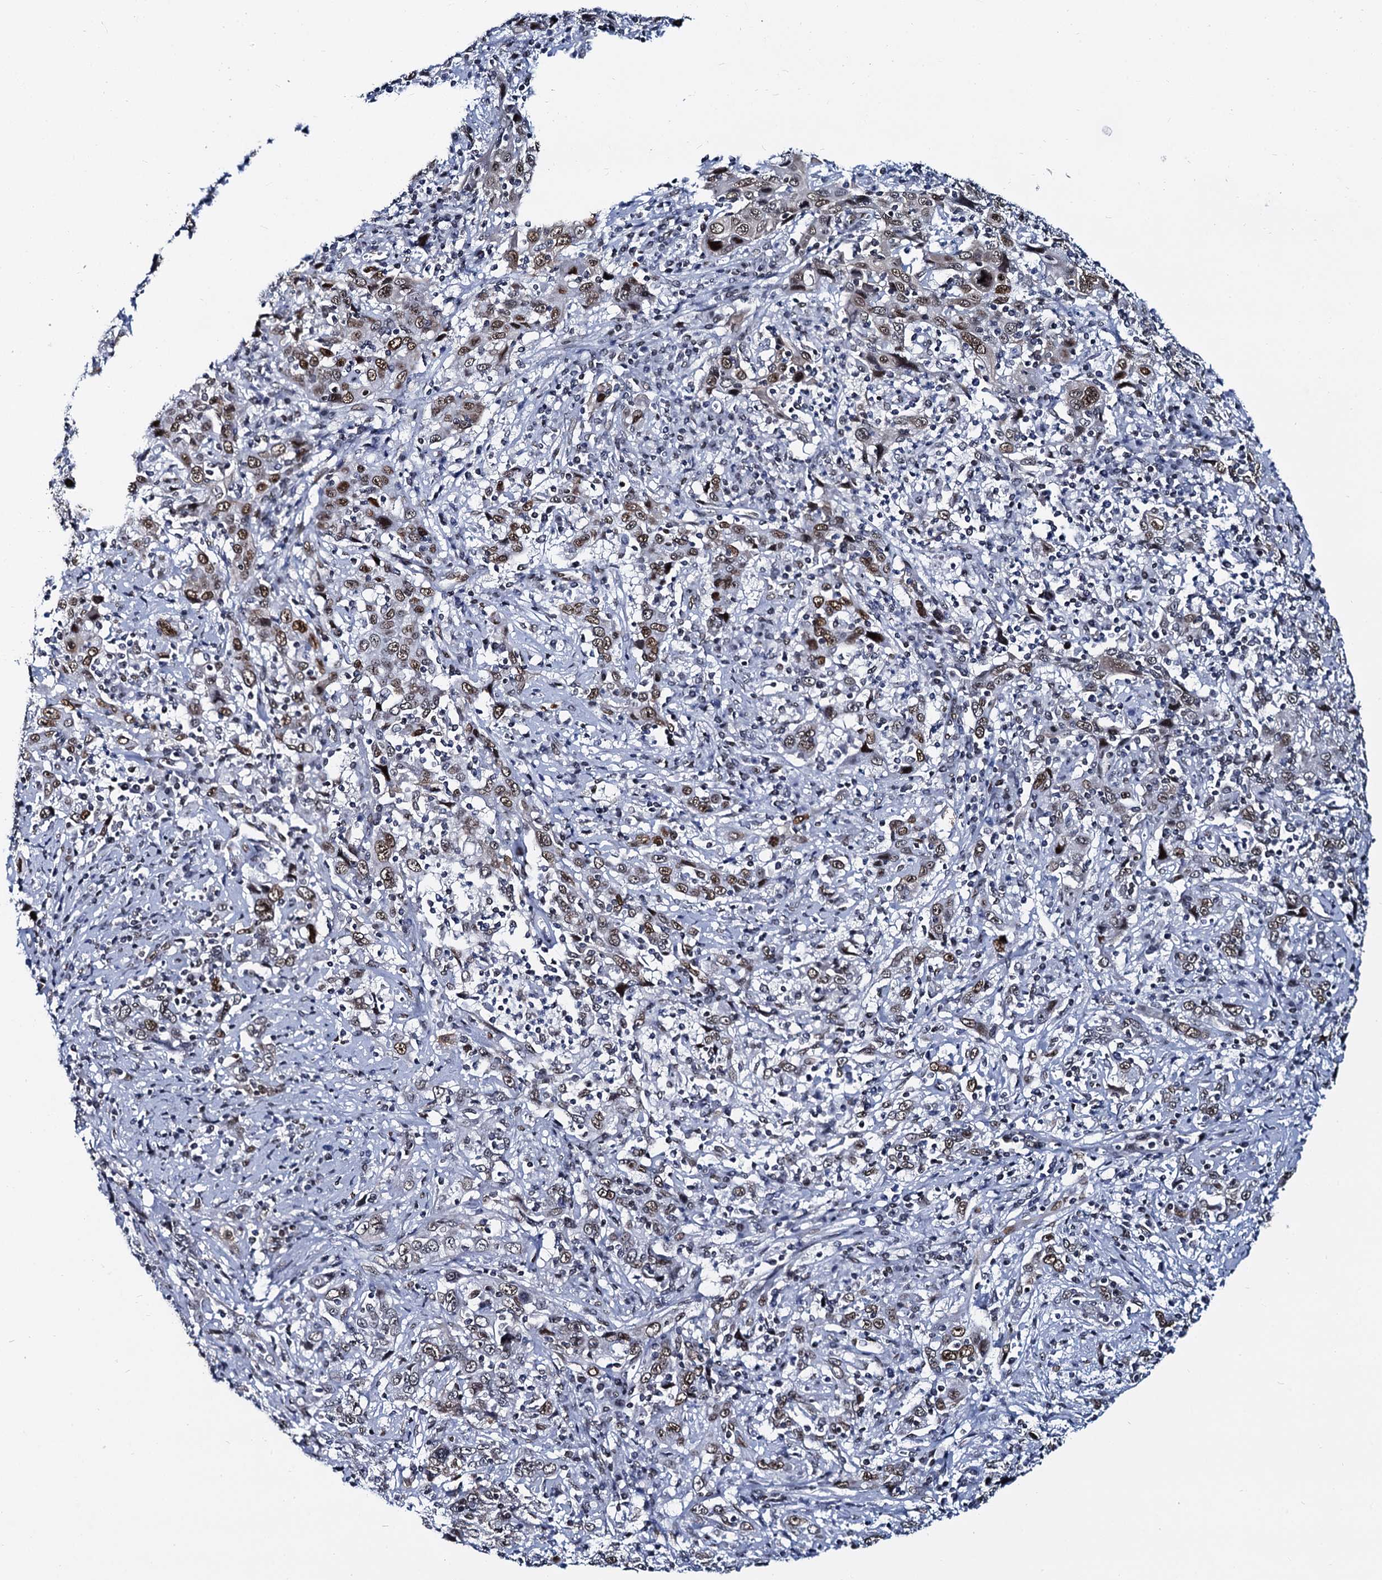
{"staining": {"intensity": "weak", "quantity": ">75%", "location": "nuclear"}, "tissue": "cervical cancer", "cell_type": "Tumor cells", "image_type": "cancer", "snomed": [{"axis": "morphology", "description": "Squamous cell carcinoma, NOS"}, {"axis": "topography", "description": "Cervix"}], "caption": "Immunohistochemistry (IHC) histopathology image of neoplastic tissue: cervical cancer (squamous cell carcinoma) stained using immunohistochemistry (IHC) reveals low levels of weak protein expression localized specifically in the nuclear of tumor cells, appearing as a nuclear brown color.", "gene": "CMAS", "patient": {"sex": "female", "age": 46}}